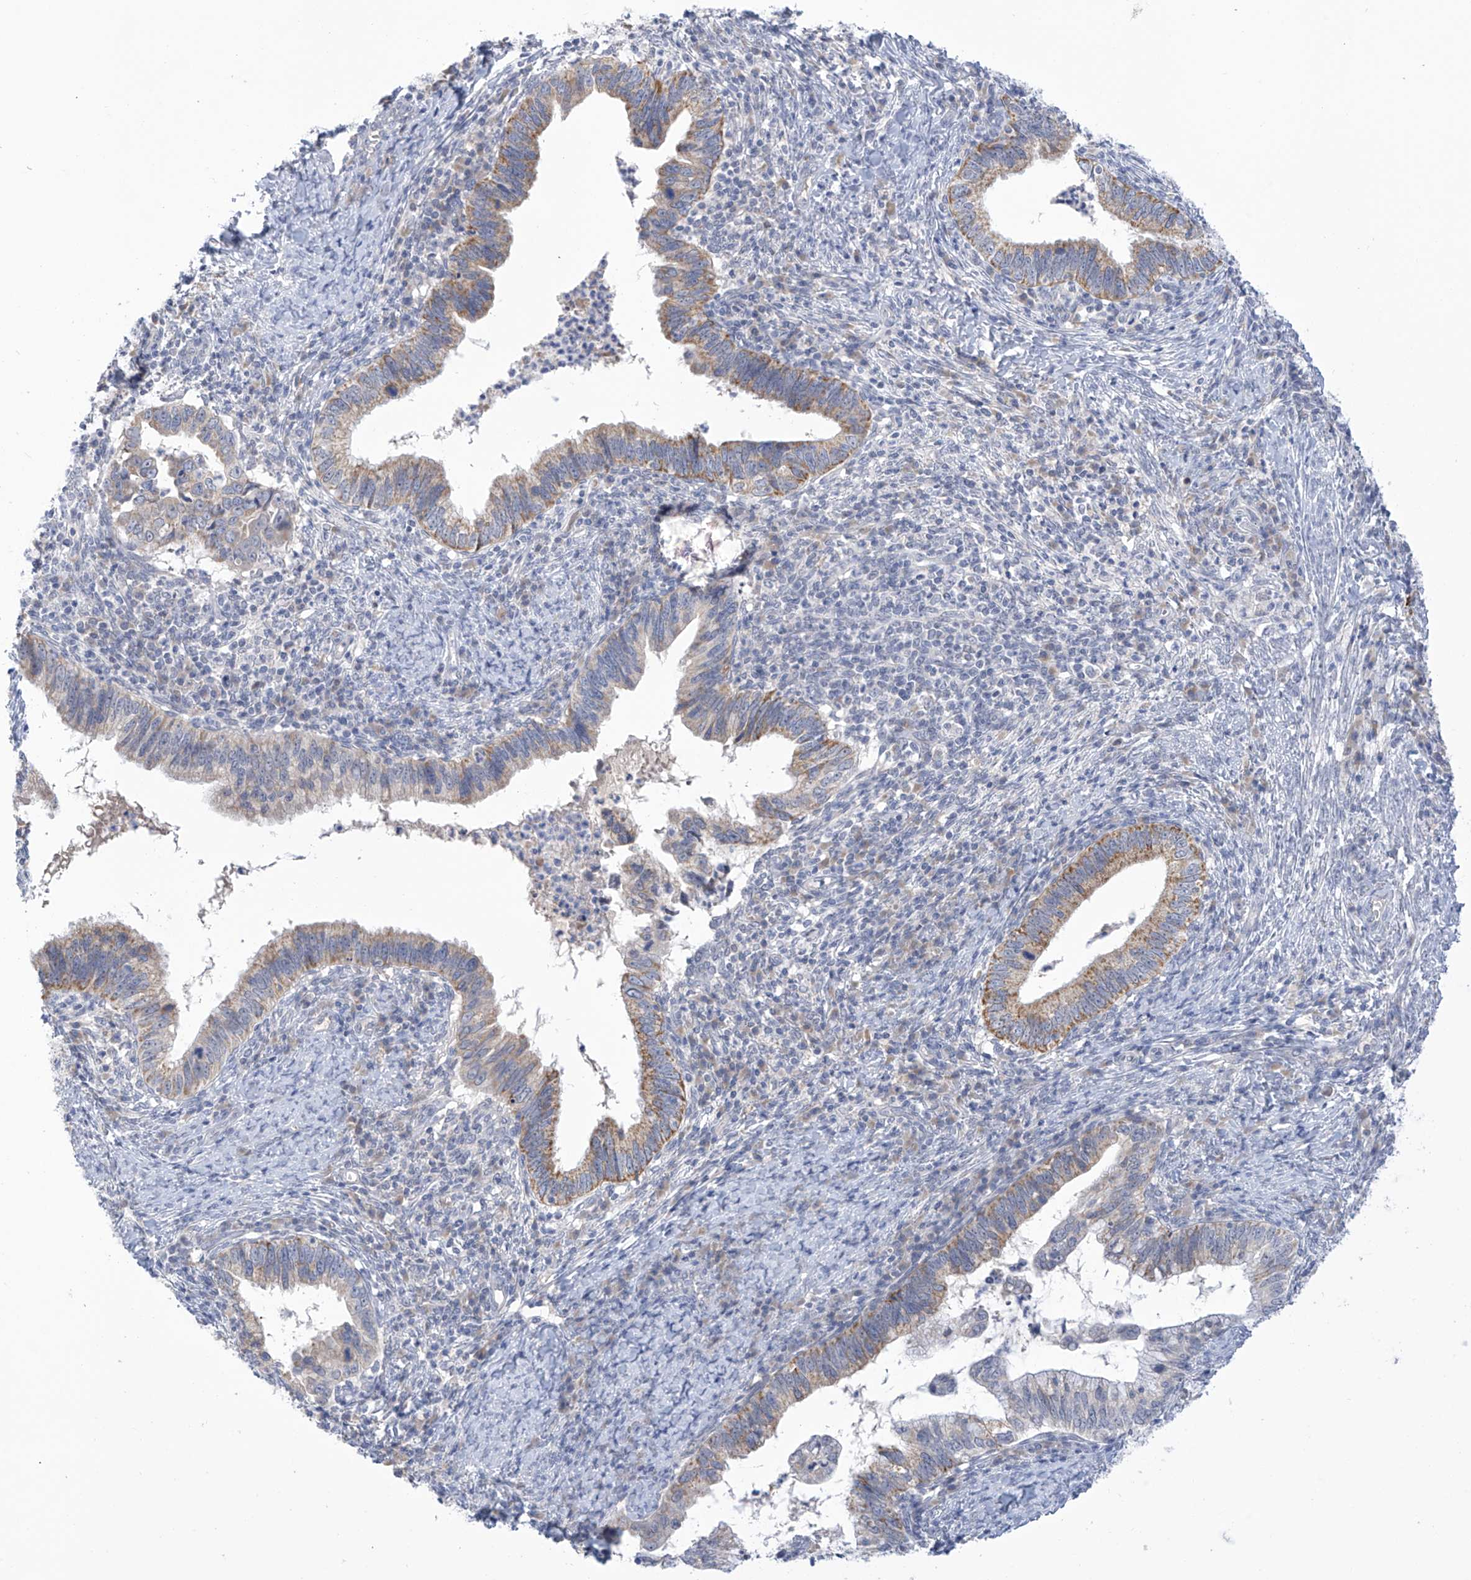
{"staining": {"intensity": "moderate", "quantity": "25%-75%", "location": "cytoplasmic/membranous"}, "tissue": "cervical cancer", "cell_type": "Tumor cells", "image_type": "cancer", "snomed": [{"axis": "morphology", "description": "Adenocarcinoma, NOS"}, {"axis": "topography", "description": "Cervix"}], "caption": "Cervical adenocarcinoma stained with a protein marker shows moderate staining in tumor cells.", "gene": "IBA57", "patient": {"sex": "female", "age": 36}}